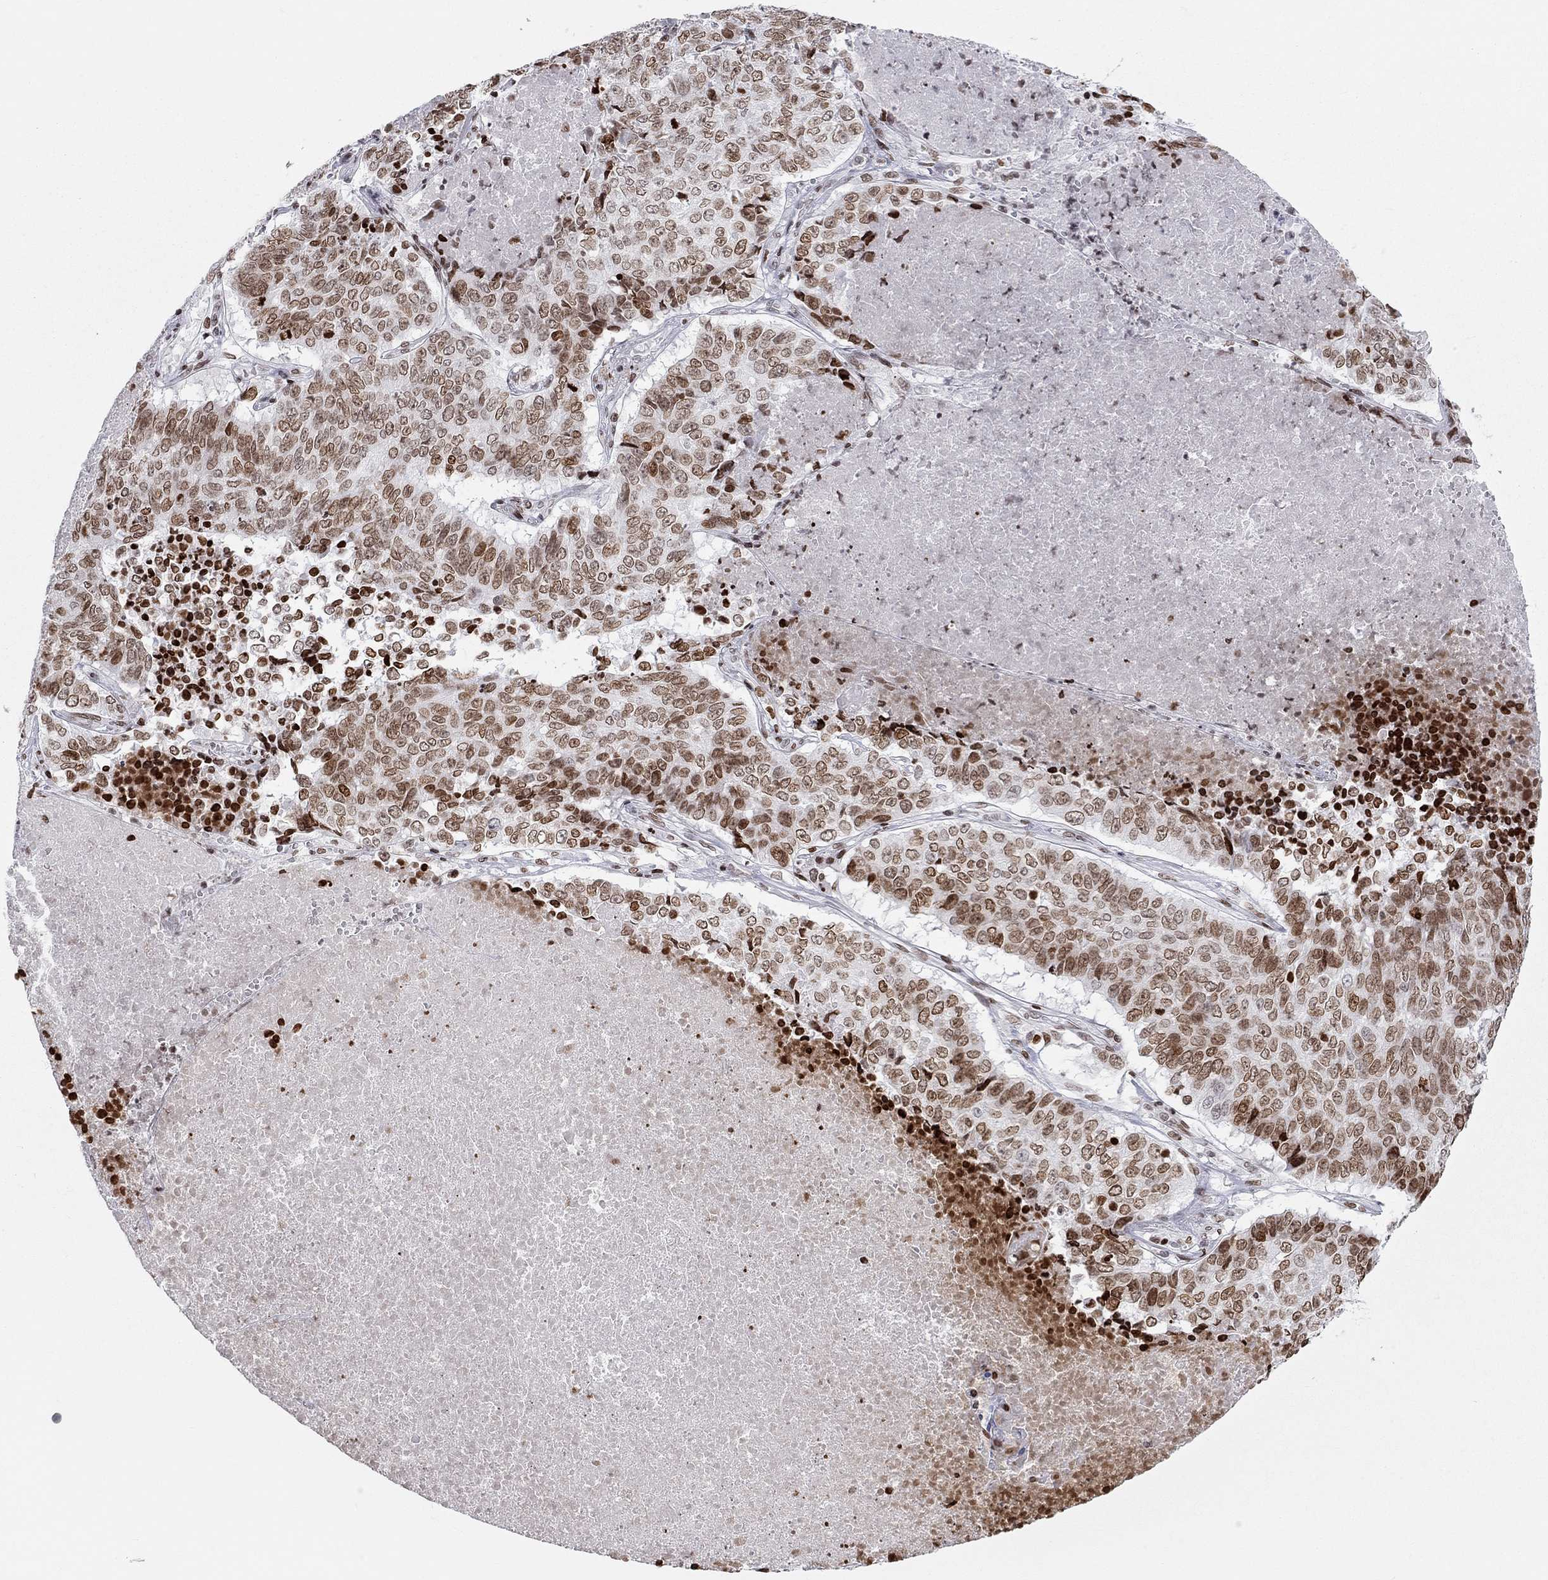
{"staining": {"intensity": "moderate", "quantity": ">75%", "location": "nuclear"}, "tissue": "lung cancer", "cell_type": "Tumor cells", "image_type": "cancer", "snomed": [{"axis": "morphology", "description": "Squamous cell carcinoma, NOS"}, {"axis": "topography", "description": "Lung"}], "caption": "Lung cancer stained for a protein exhibits moderate nuclear positivity in tumor cells.", "gene": "H2AX", "patient": {"sex": "male", "age": 64}}